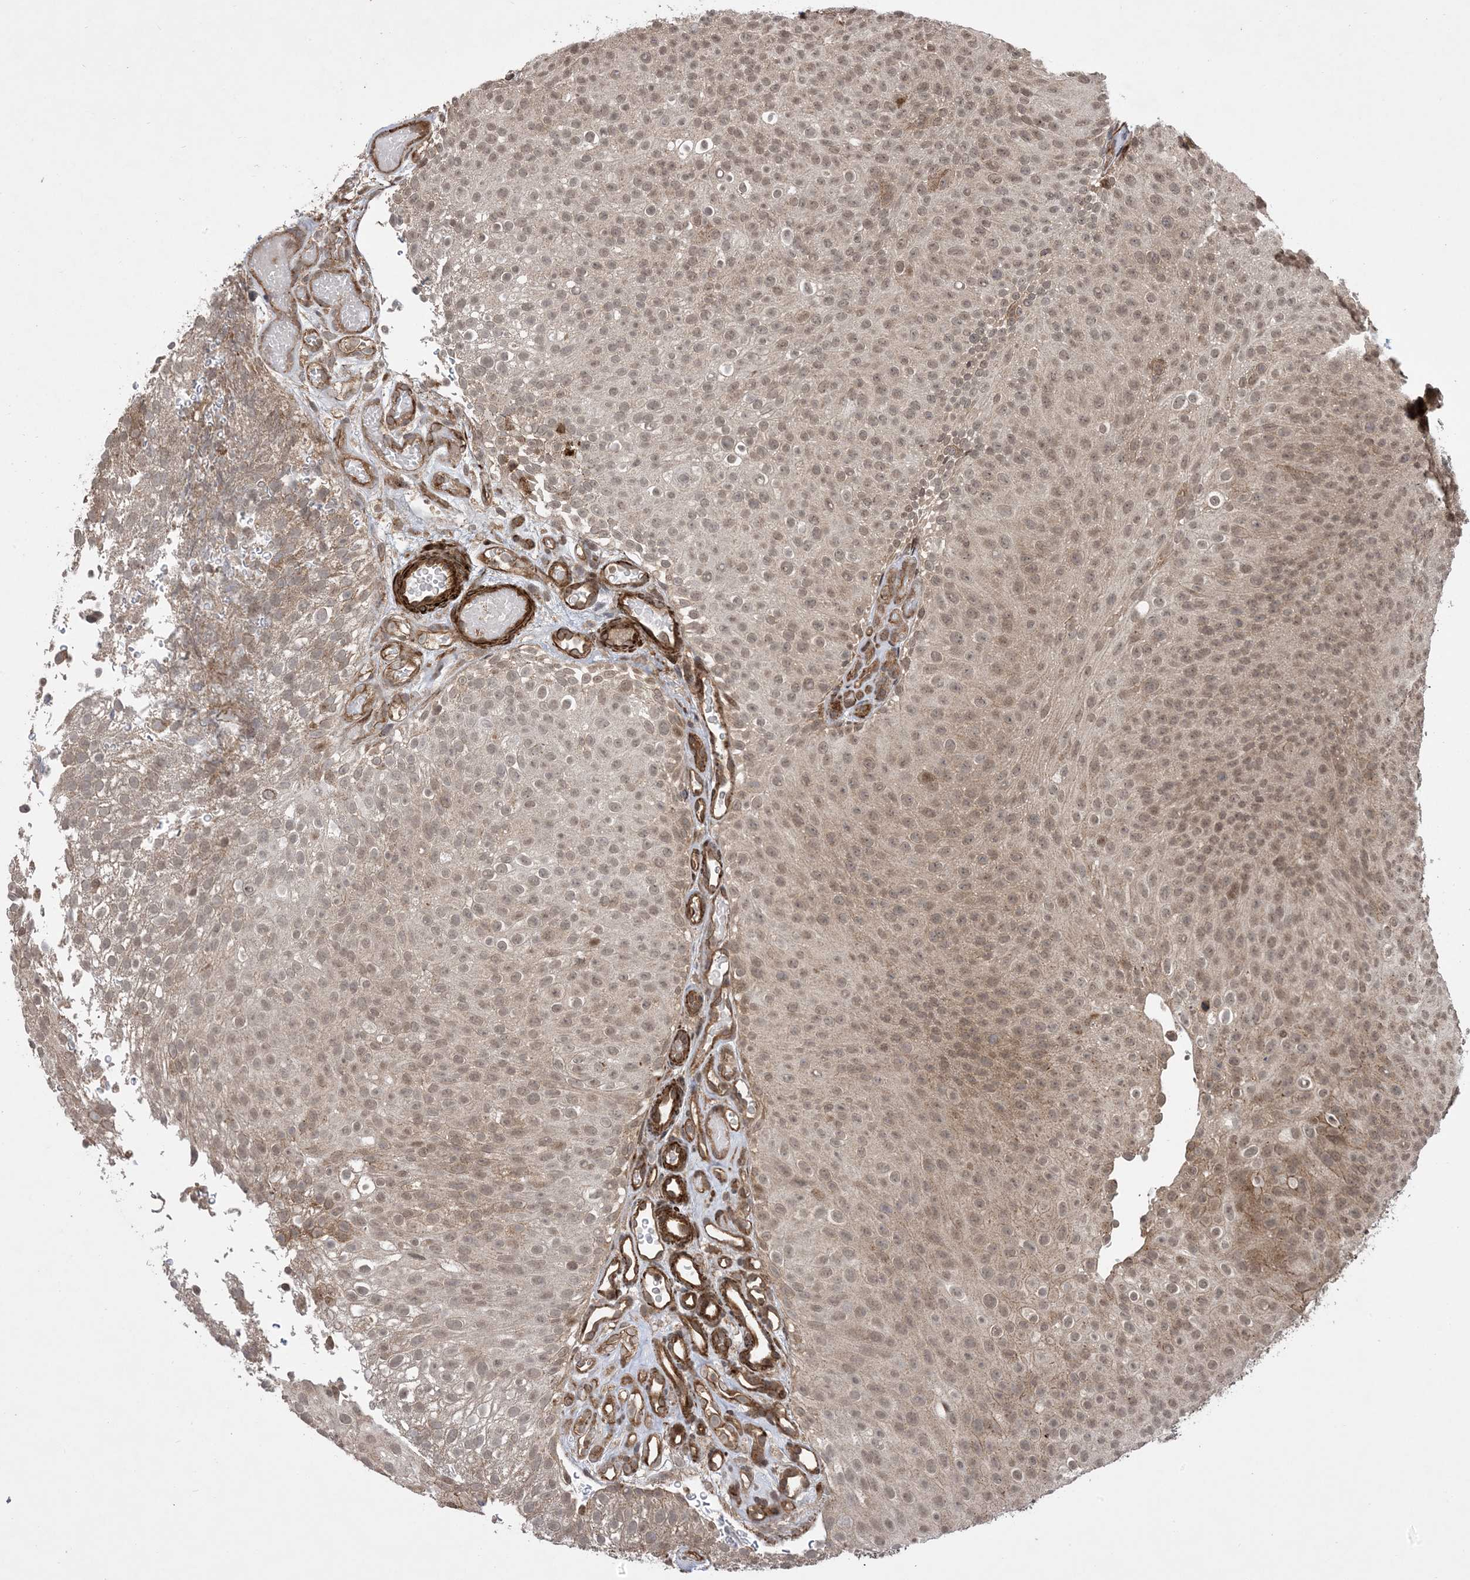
{"staining": {"intensity": "moderate", "quantity": ">75%", "location": "cytoplasmic/membranous,nuclear"}, "tissue": "urothelial cancer", "cell_type": "Tumor cells", "image_type": "cancer", "snomed": [{"axis": "morphology", "description": "Urothelial carcinoma, Low grade"}, {"axis": "topography", "description": "Urinary bladder"}], "caption": "There is medium levels of moderate cytoplasmic/membranous and nuclear positivity in tumor cells of urothelial cancer, as demonstrated by immunohistochemical staining (brown color).", "gene": "ZNF511", "patient": {"sex": "male", "age": 78}}